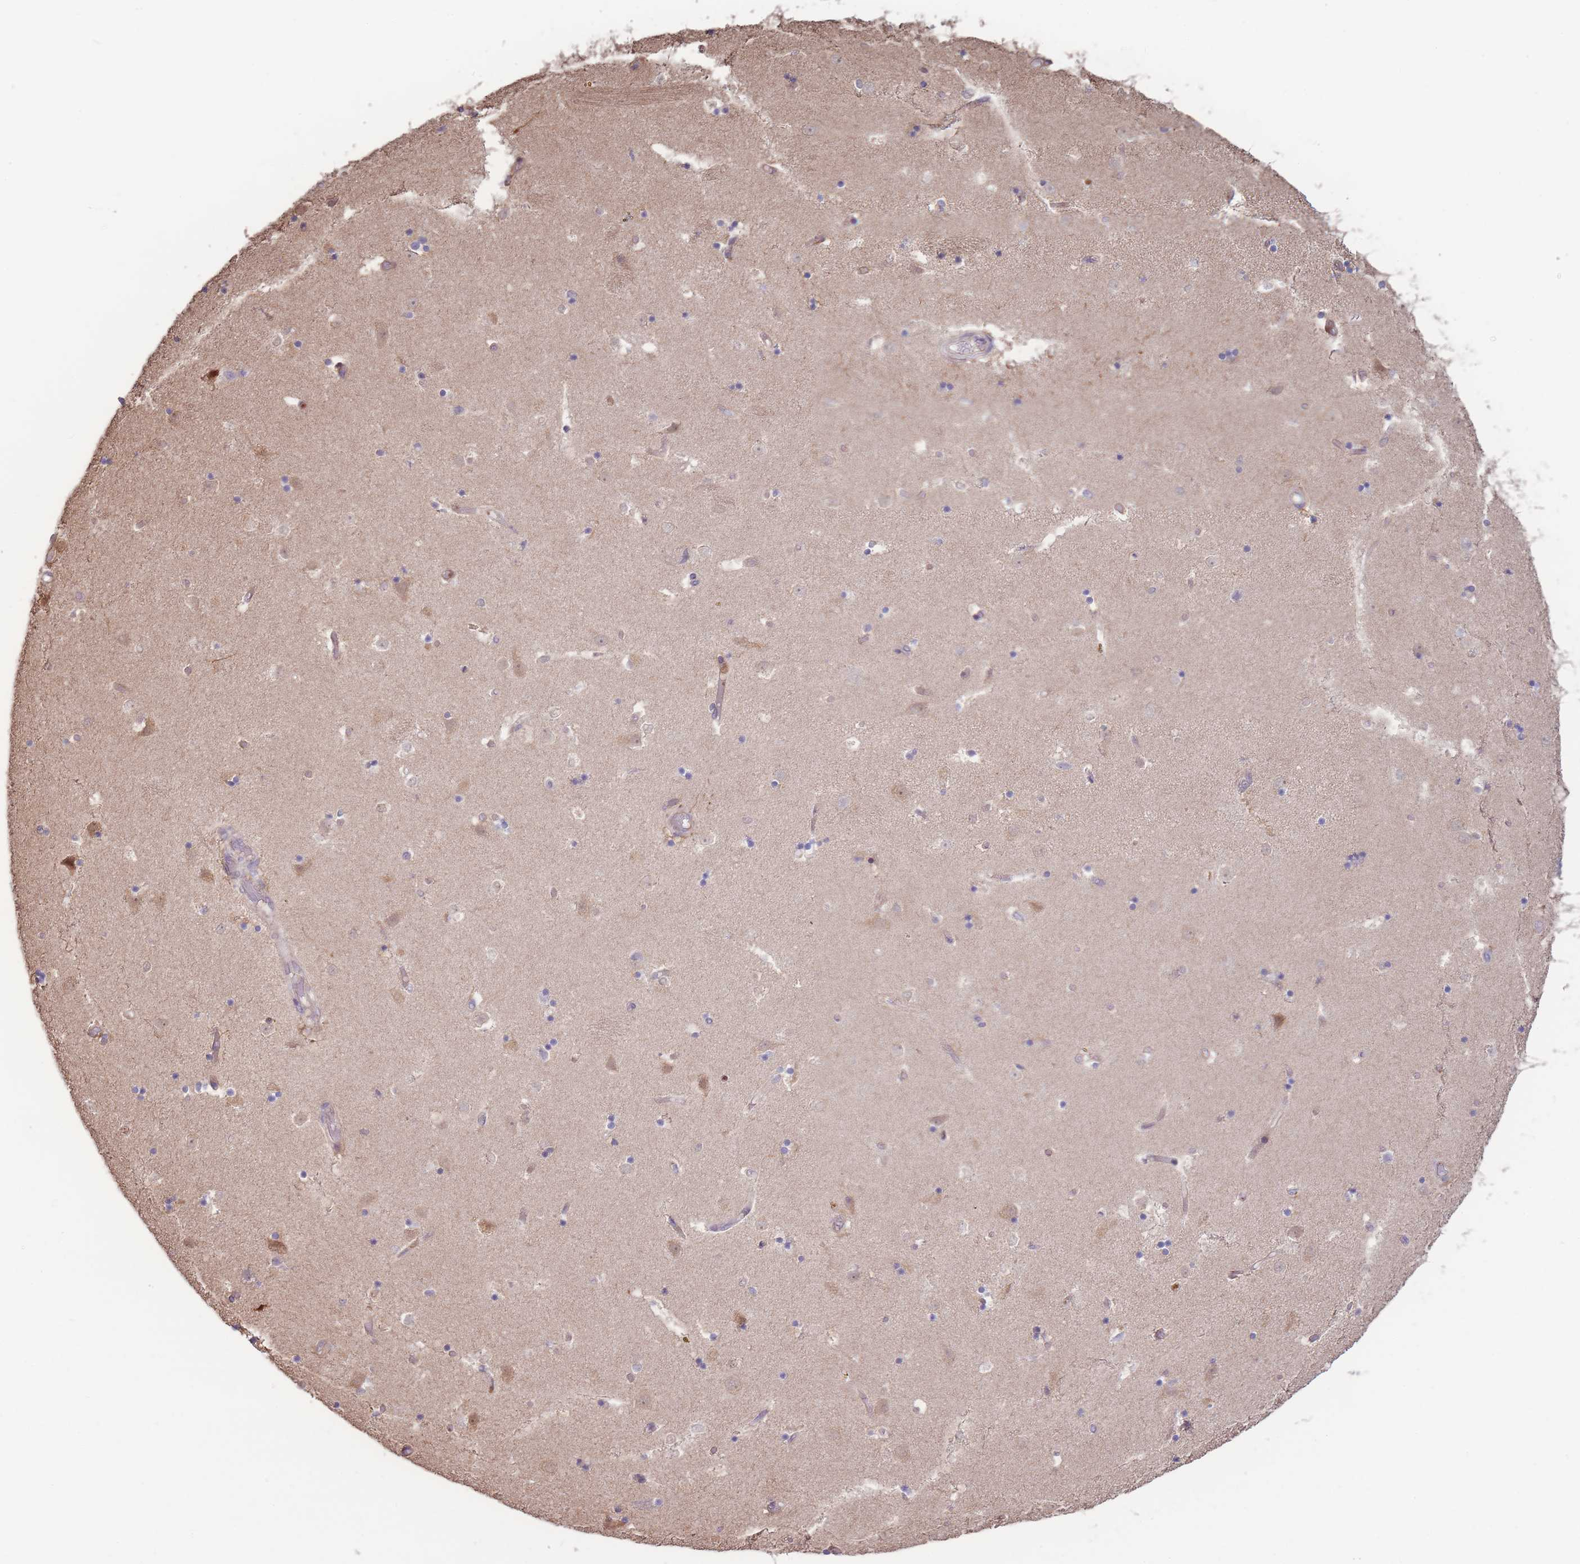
{"staining": {"intensity": "weak", "quantity": "<25%", "location": "cytoplasmic/membranous"}, "tissue": "caudate", "cell_type": "Glial cells", "image_type": "normal", "snomed": [{"axis": "morphology", "description": "Normal tissue, NOS"}, {"axis": "topography", "description": "Lateral ventricle wall"}], "caption": "High magnification brightfield microscopy of normal caudate stained with DAB (3,3'-diaminobenzidine) (brown) and counterstained with hematoxylin (blue): glial cells show no significant expression.", "gene": "STEAP3", "patient": {"sex": "female", "age": 52}}